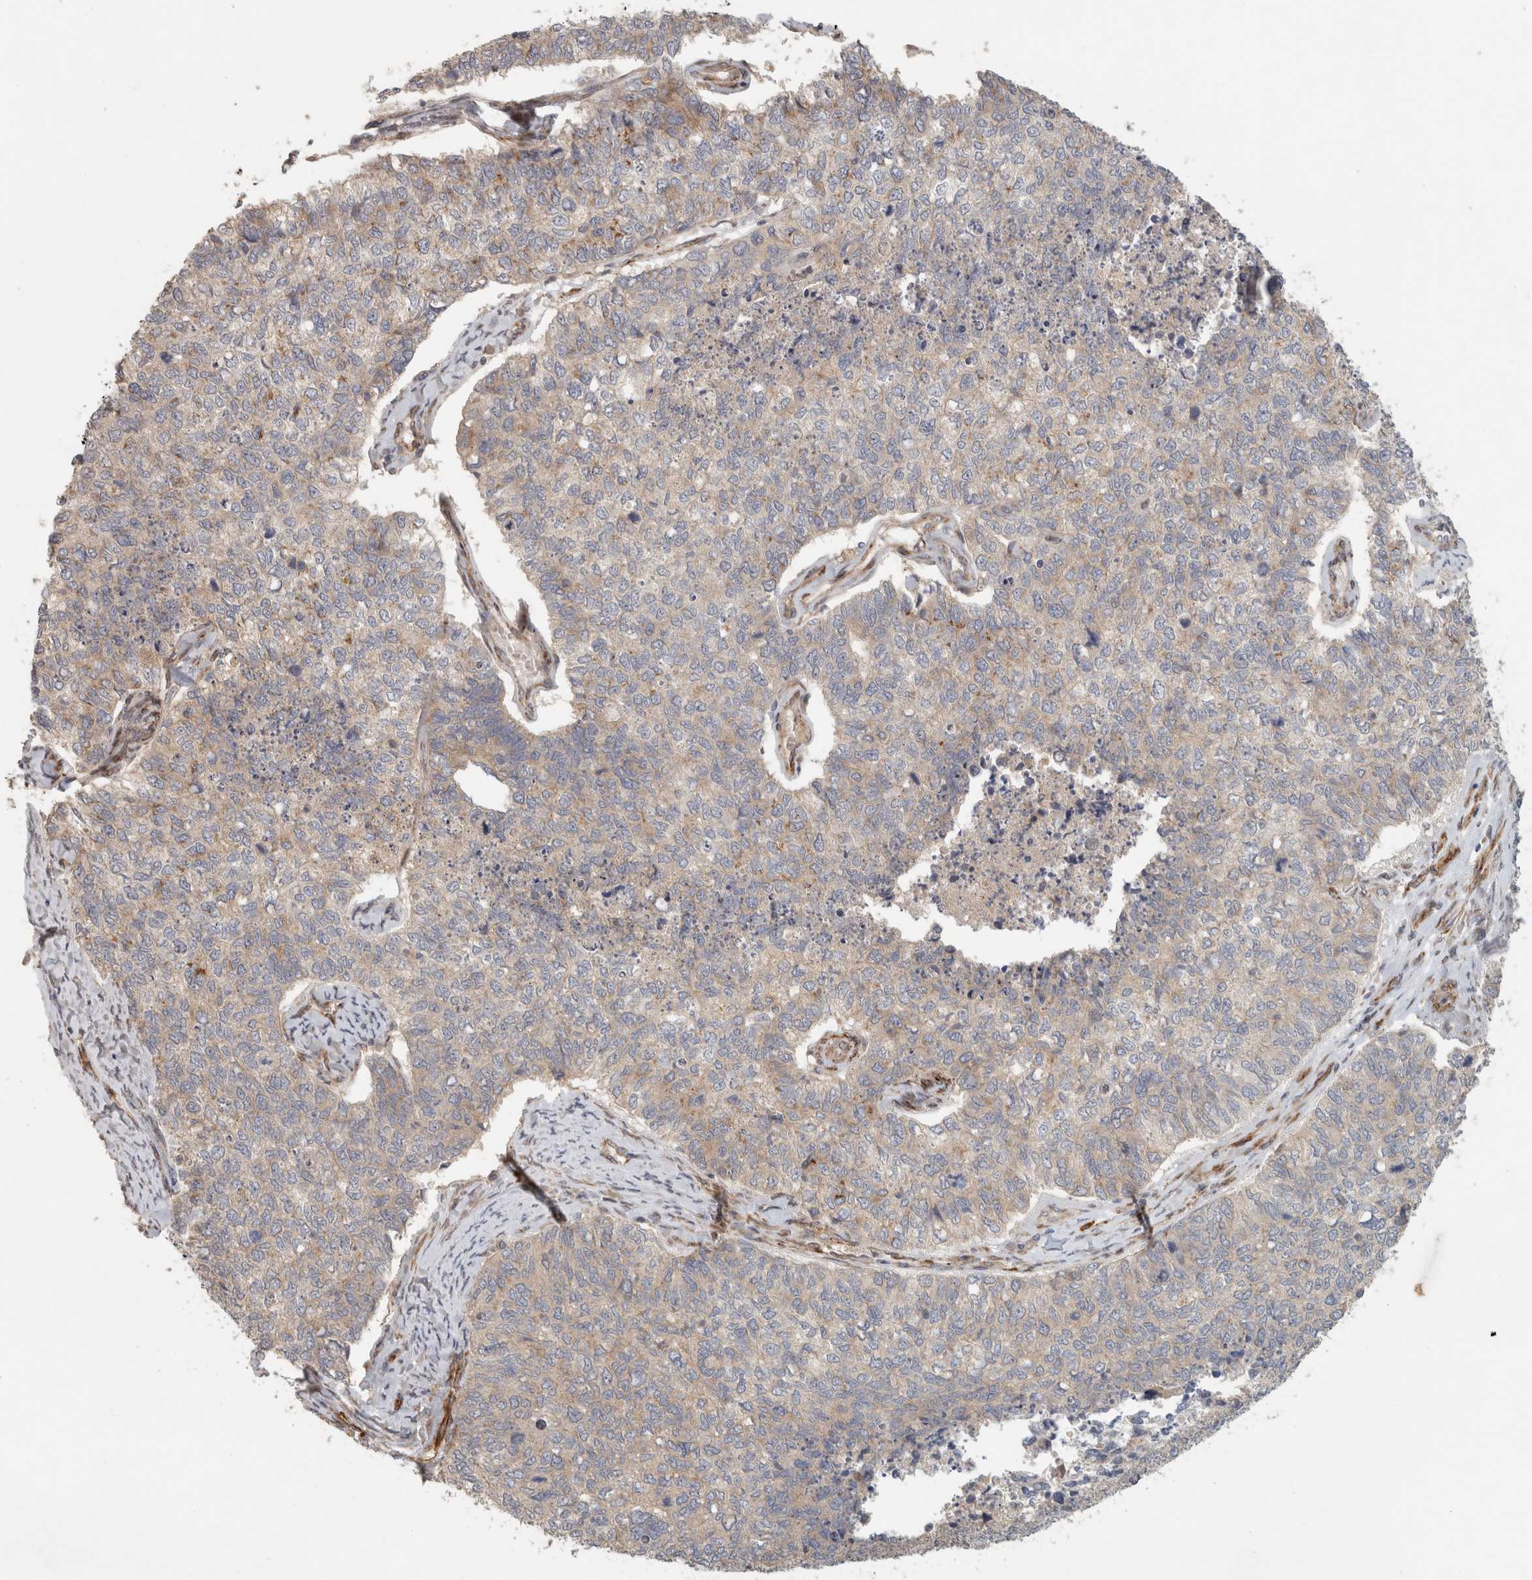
{"staining": {"intensity": "weak", "quantity": "25%-75%", "location": "cytoplasmic/membranous"}, "tissue": "cervical cancer", "cell_type": "Tumor cells", "image_type": "cancer", "snomed": [{"axis": "morphology", "description": "Squamous cell carcinoma, NOS"}, {"axis": "topography", "description": "Cervix"}], "caption": "Immunohistochemistry (IHC) image of neoplastic tissue: cervical cancer stained using immunohistochemistry (IHC) shows low levels of weak protein expression localized specifically in the cytoplasmic/membranous of tumor cells, appearing as a cytoplasmic/membranous brown color.", "gene": "SIPA1L2", "patient": {"sex": "female", "age": 63}}